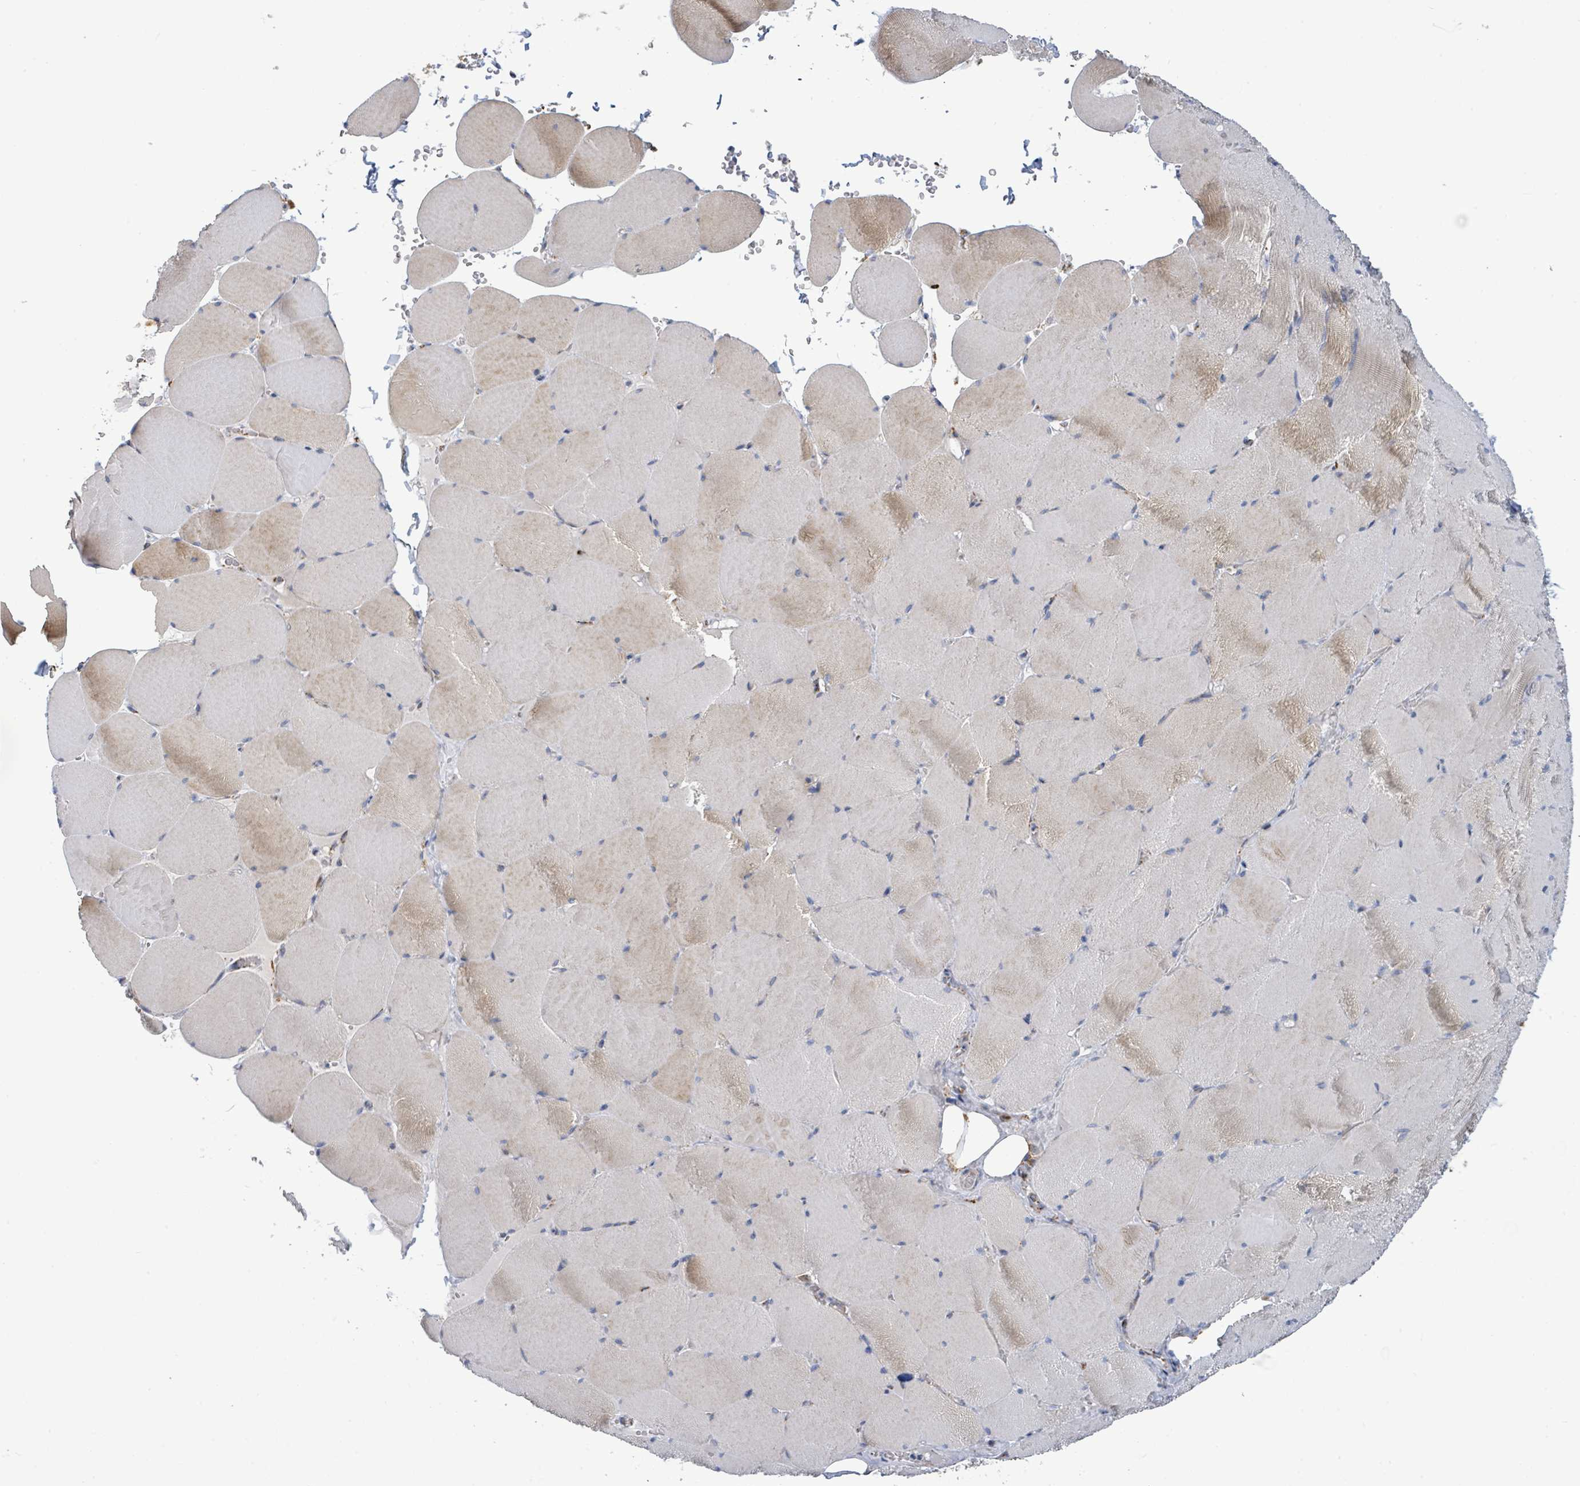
{"staining": {"intensity": "moderate", "quantity": "25%-75%", "location": "cytoplasmic/membranous"}, "tissue": "skeletal muscle", "cell_type": "Myocytes", "image_type": "normal", "snomed": [{"axis": "morphology", "description": "Normal tissue, NOS"}, {"axis": "topography", "description": "Skeletal muscle"}, {"axis": "topography", "description": "Head-Neck"}], "caption": "The immunohistochemical stain shows moderate cytoplasmic/membranous expression in myocytes of unremarkable skeletal muscle.", "gene": "SUCLG2", "patient": {"sex": "male", "age": 66}}